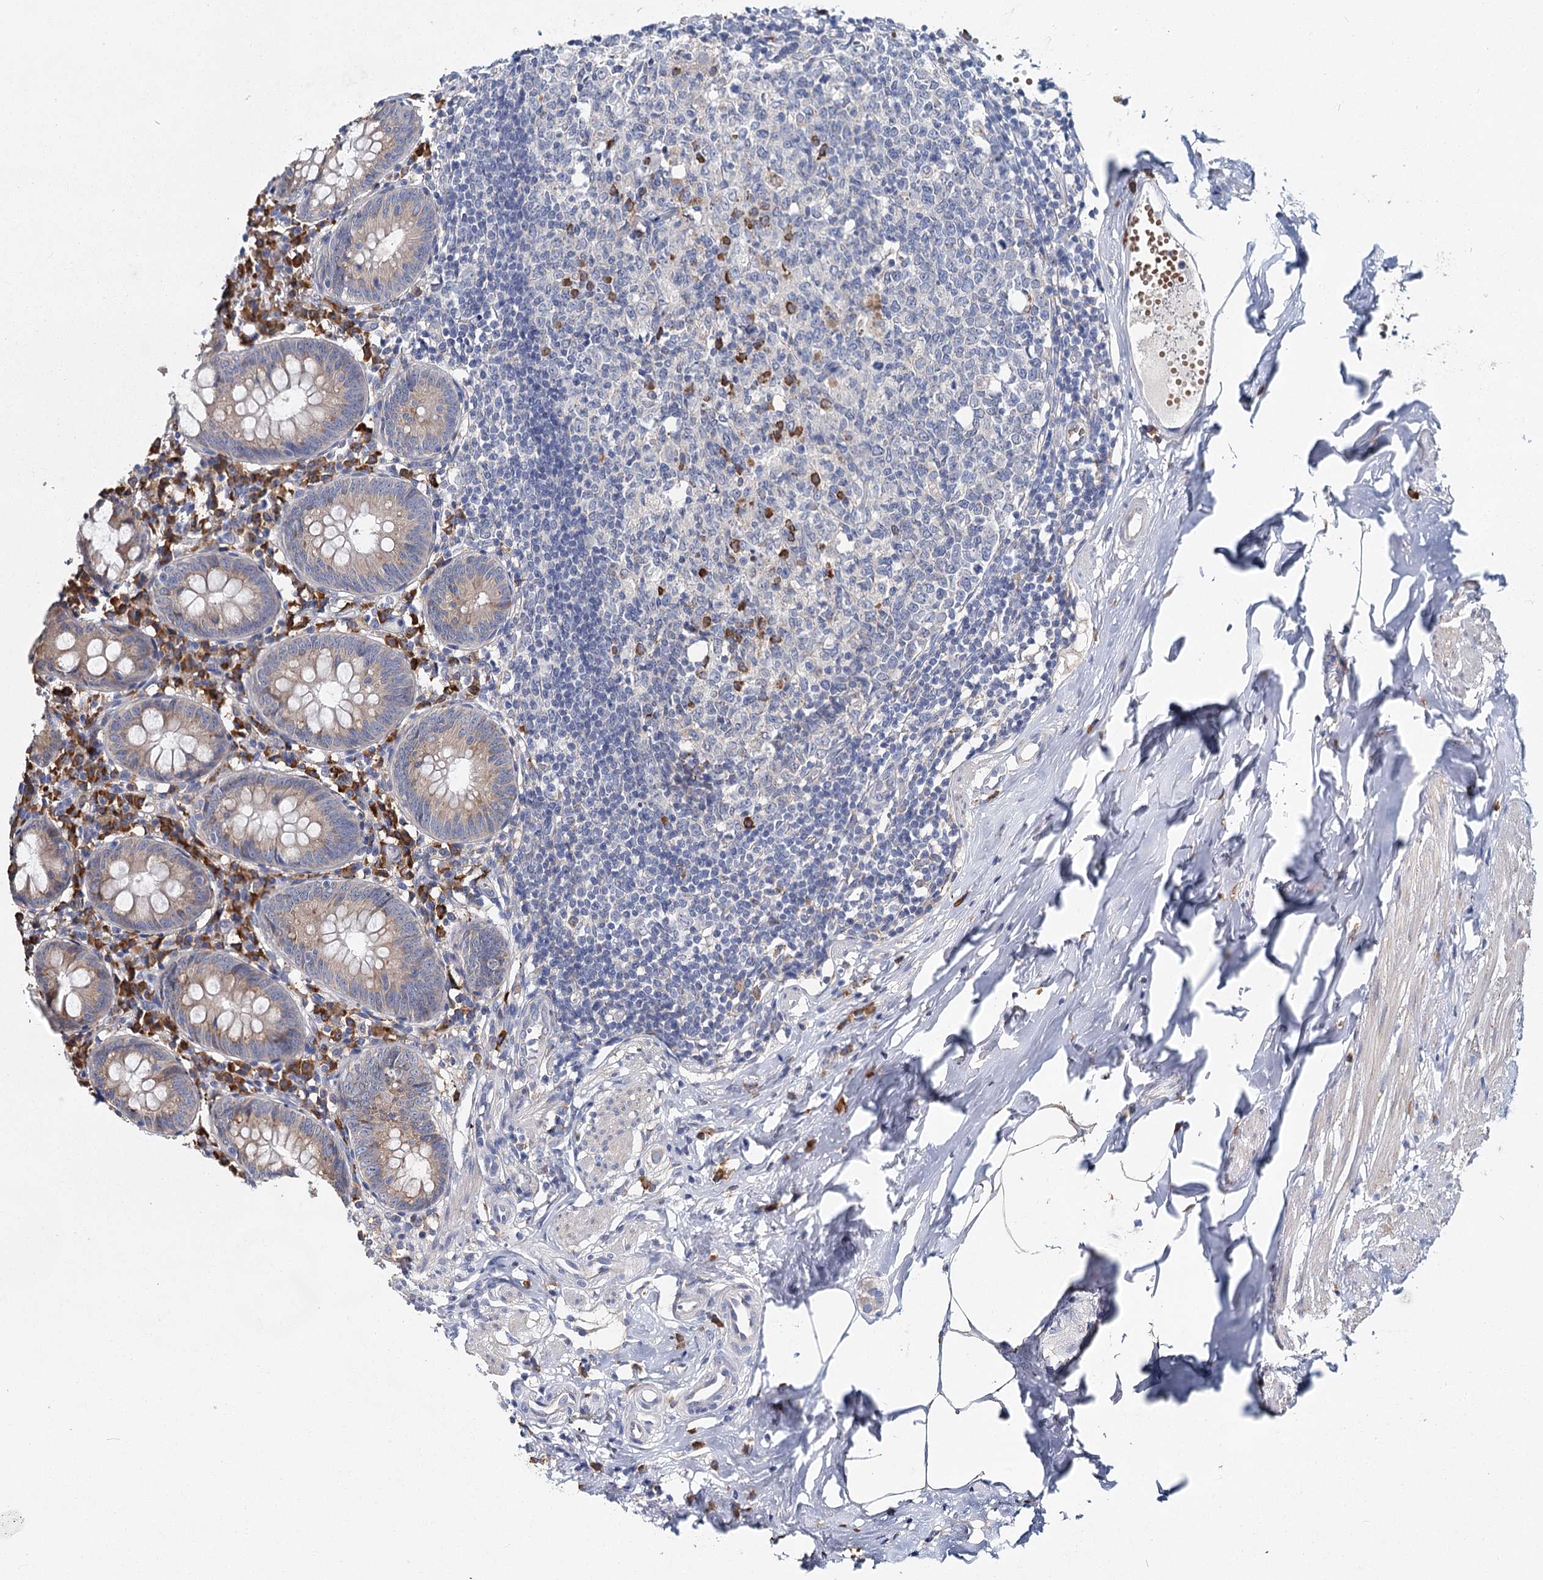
{"staining": {"intensity": "weak", "quantity": "25%-75%", "location": "cytoplasmic/membranous"}, "tissue": "appendix", "cell_type": "Glandular cells", "image_type": "normal", "snomed": [{"axis": "morphology", "description": "Normal tissue, NOS"}, {"axis": "topography", "description": "Appendix"}], "caption": "DAB (3,3'-diaminobenzidine) immunohistochemical staining of unremarkable human appendix reveals weak cytoplasmic/membranous protein positivity in approximately 25%-75% of glandular cells.", "gene": "ANKRD16", "patient": {"sex": "female", "age": 54}}